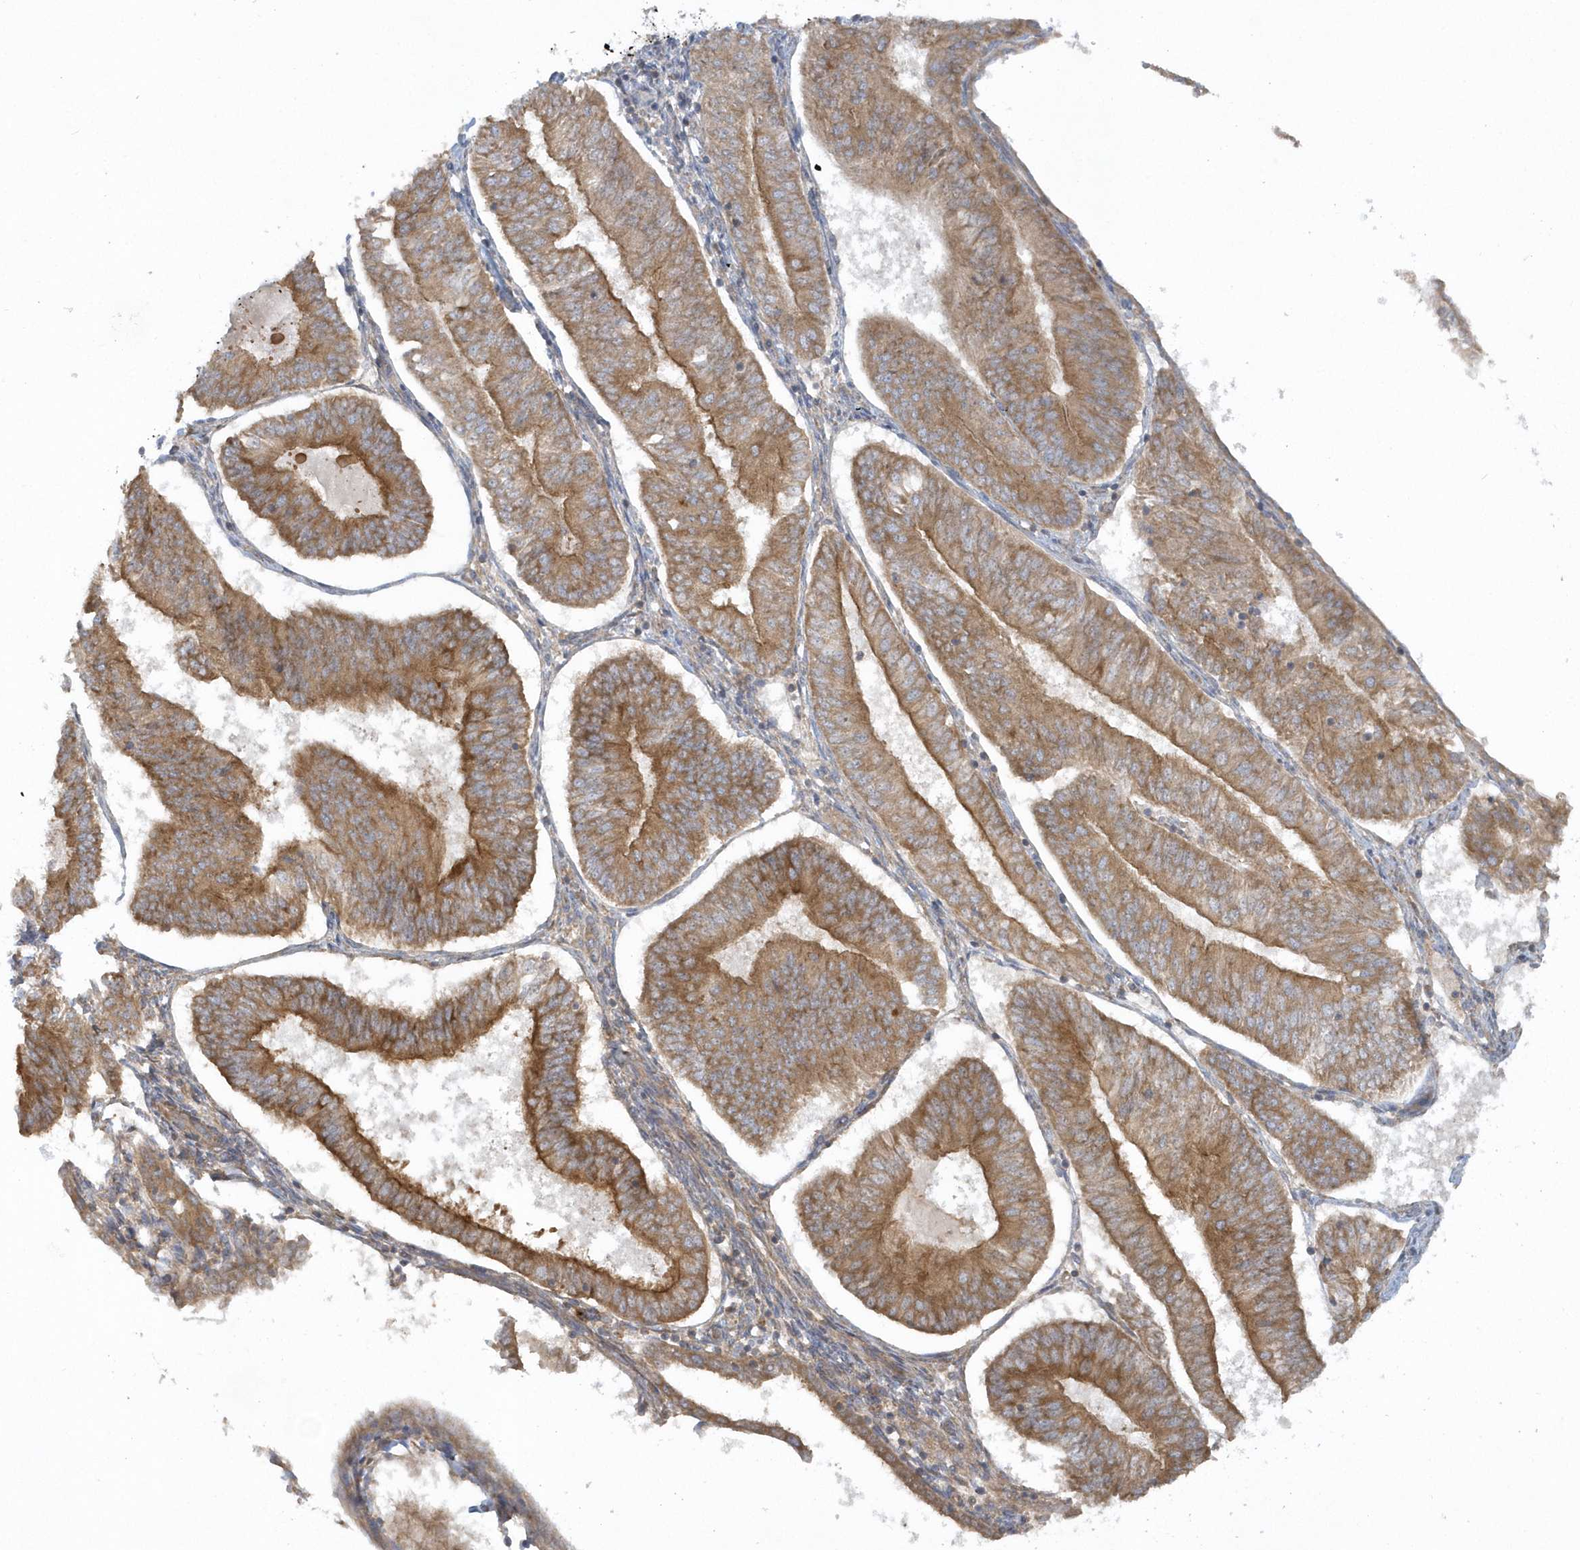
{"staining": {"intensity": "moderate", "quantity": ">75%", "location": "cytoplasmic/membranous"}, "tissue": "endometrial cancer", "cell_type": "Tumor cells", "image_type": "cancer", "snomed": [{"axis": "morphology", "description": "Adenocarcinoma, NOS"}, {"axis": "topography", "description": "Endometrium"}], "caption": "Endometrial cancer stained with DAB (3,3'-diaminobenzidine) immunohistochemistry exhibits medium levels of moderate cytoplasmic/membranous staining in about >75% of tumor cells.", "gene": "CNOT10", "patient": {"sex": "female", "age": 58}}